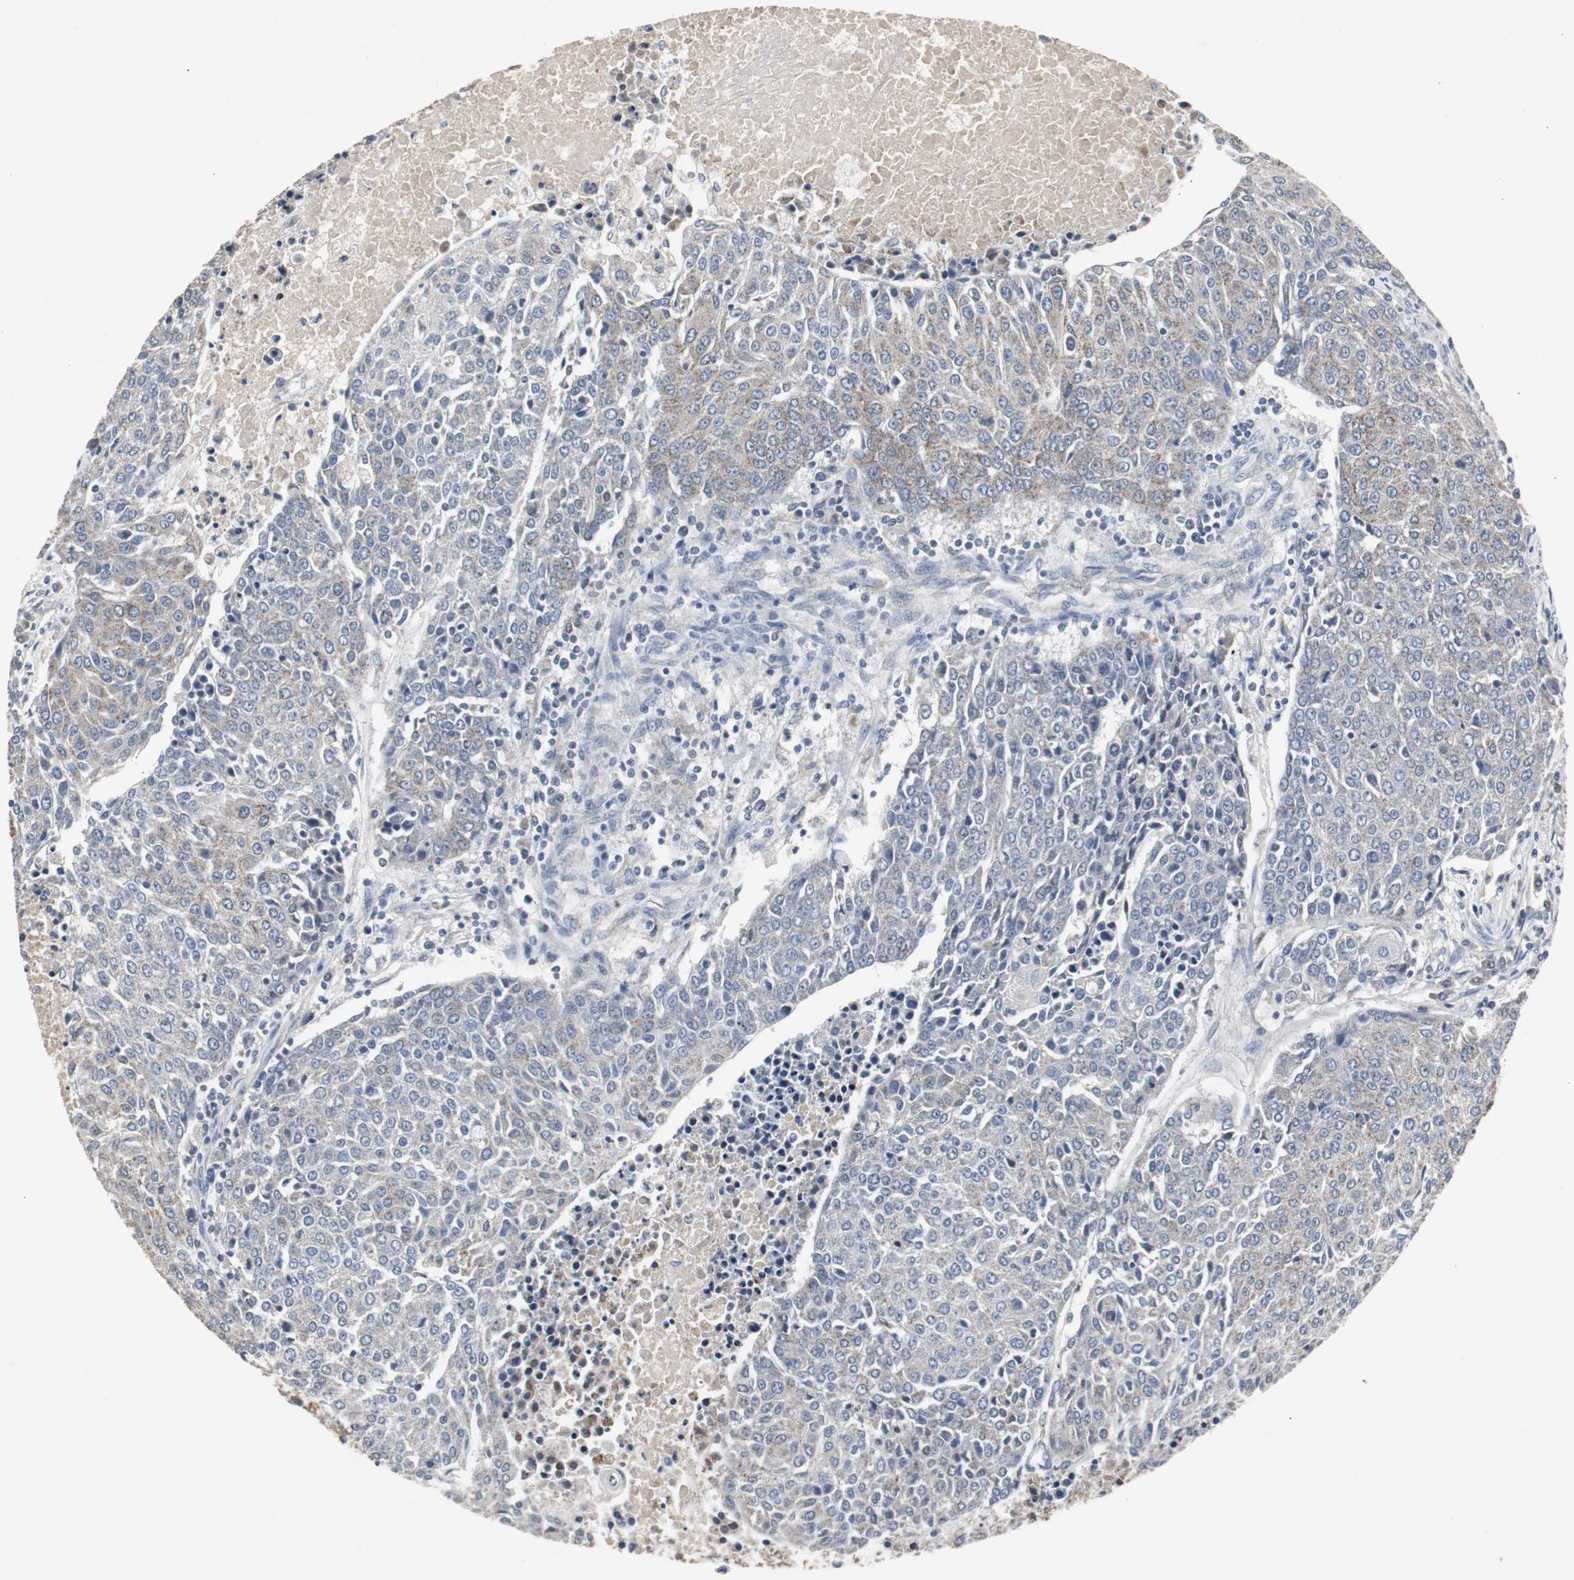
{"staining": {"intensity": "weak", "quantity": "25%-75%", "location": "cytoplasmic/membranous"}, "tissue": "urothelial cancer", "cell_type": "Tumor cells", "image_type": "cancer", "snomed": [{"axis": "morphology", "description": "Urothelial carcinoma, High grade"}, {"axis": "topography", "description": "Urinary bladder"}], "caption": "A brown stain shows weak cytoplasmic/membranous positivity of a protein in human urothelial cancer tumor cells.", "gene": "ACAA1", "patient": {"sex": "female", "age": 85}}